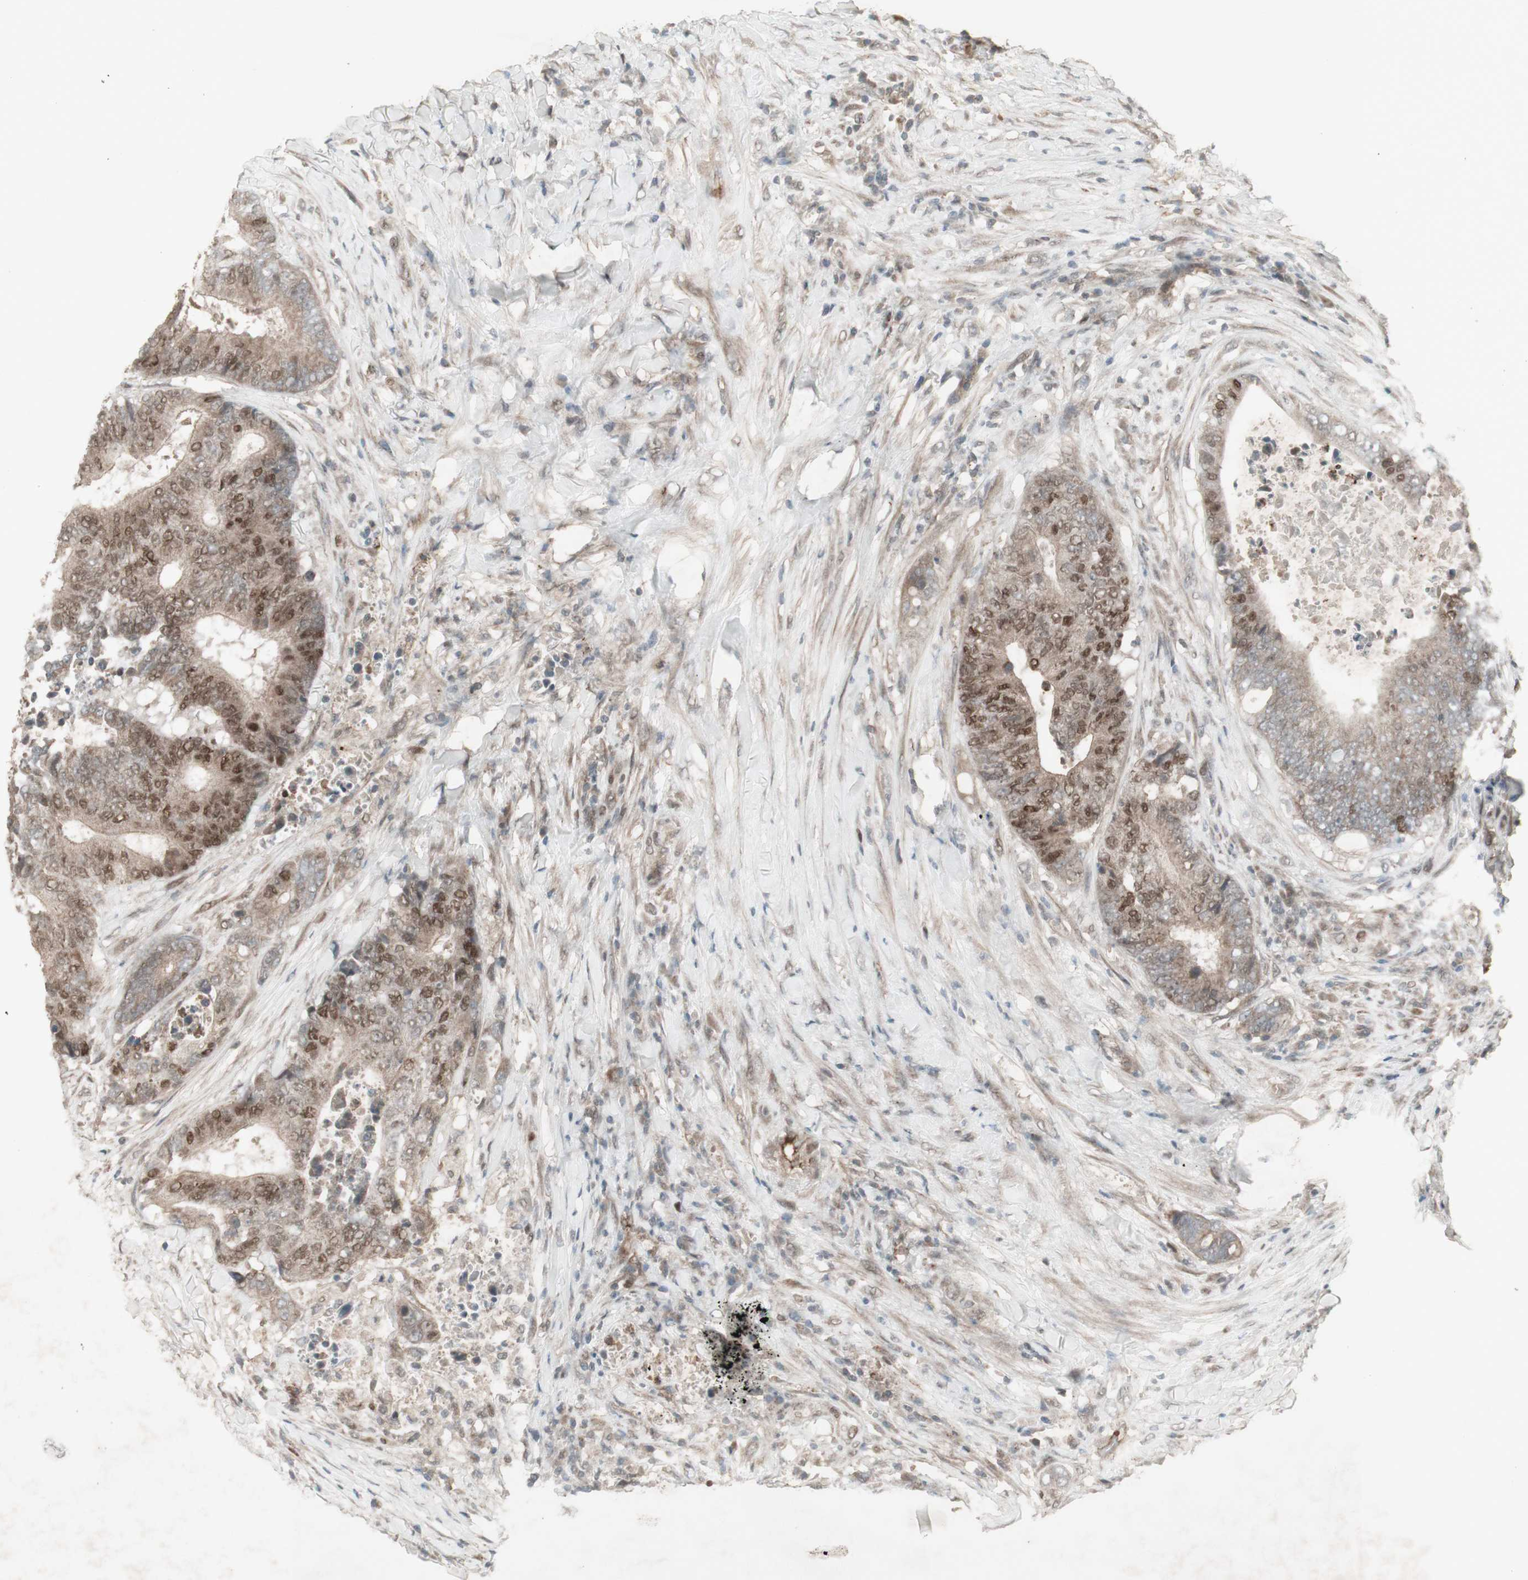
{"staining": {"intensity": "moderate", "quantity": ">75%", "location": "cytoplasmic/membranous,nuclear"}, "tissue": "colorectal cancer", "cell_type": "Tumor cells", "image_type": "cancer", "snomed": [{"axis": "morphology", "description": "Adenocarcinoma, NOS"}, {"axis": "topography", "description": "Rectum"}], "caption": "Adenocarcinoma (colorectal) stained with immunohistochemistry (IHC) exhibits moderate cytoplasmic/membranous and nuclear staining in approximately >75% of tumor cells.", "gene": "MSH6", "patient": {"sex": "male", "age": 72}}